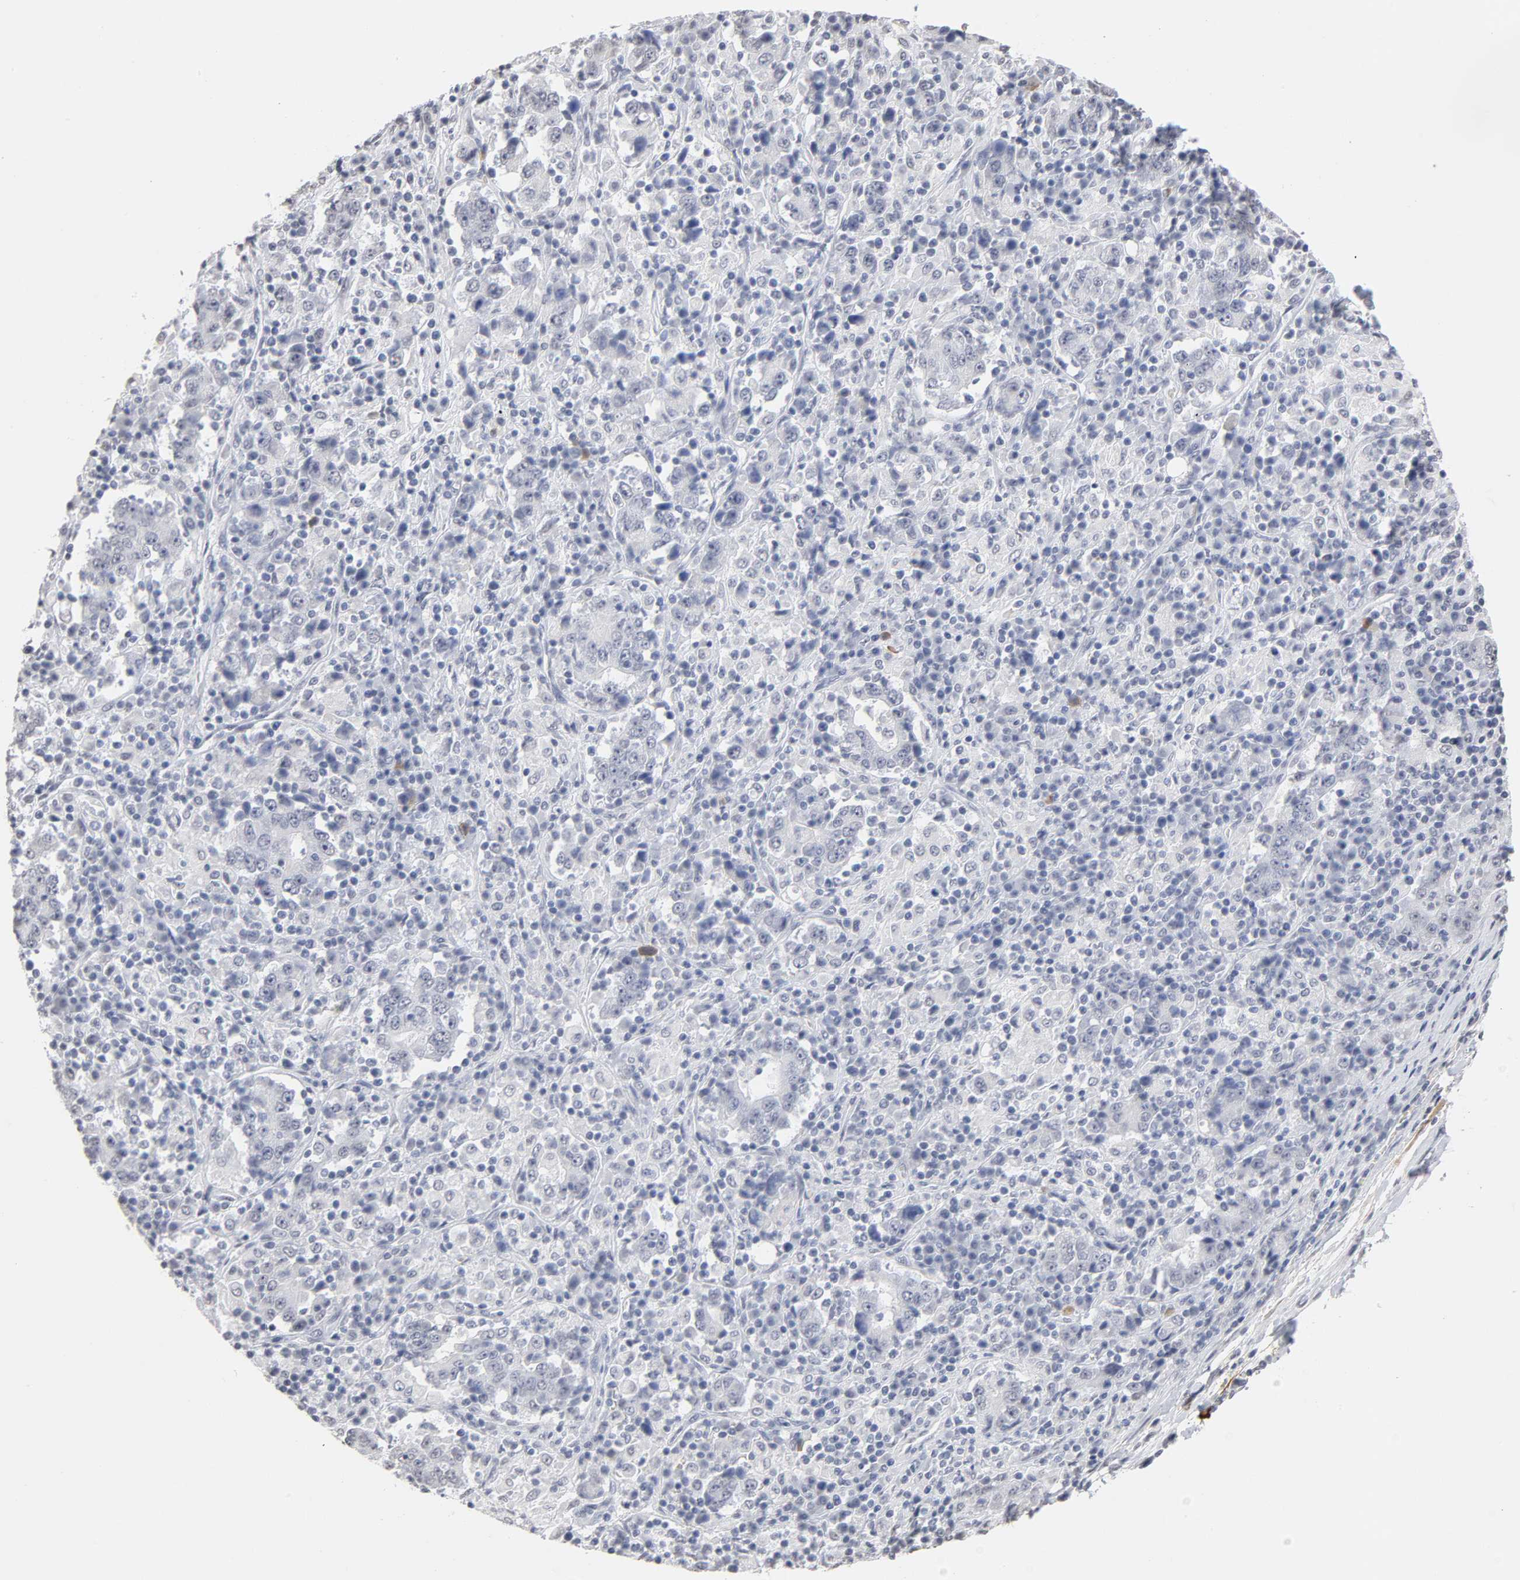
{"staining": {"intensity": "negative", "quantity": "none", "location": "none"}, "tissue": "stomach cancer", "cell_type": "Tumor cells", "image_type": "cancer", "snomed": [{"axis": "morphology", "description": "Normal tissue, NOS"}, {"axis": "morphology", "description": "Adenocarcinoma, NOS"}, {"axis": "topography", "description": "Stomach, upper"}, {"axis": "topography", "description": "Stomach"}], "caption": "Immunohistochemistry micrograph of human adenocarcinoma (stomach) stained for a protein (brown), which demonstrates no staining in tumor cells. (Stains: DAB (3,3'-diaminobenzidine) immunohistochemistry (IHC) with hematoxylin counter stain, Microscopy: brightfield microscopy at high magnification).", "gene": "CRABP2", "patient": {"sex": "male", "age": 59}}